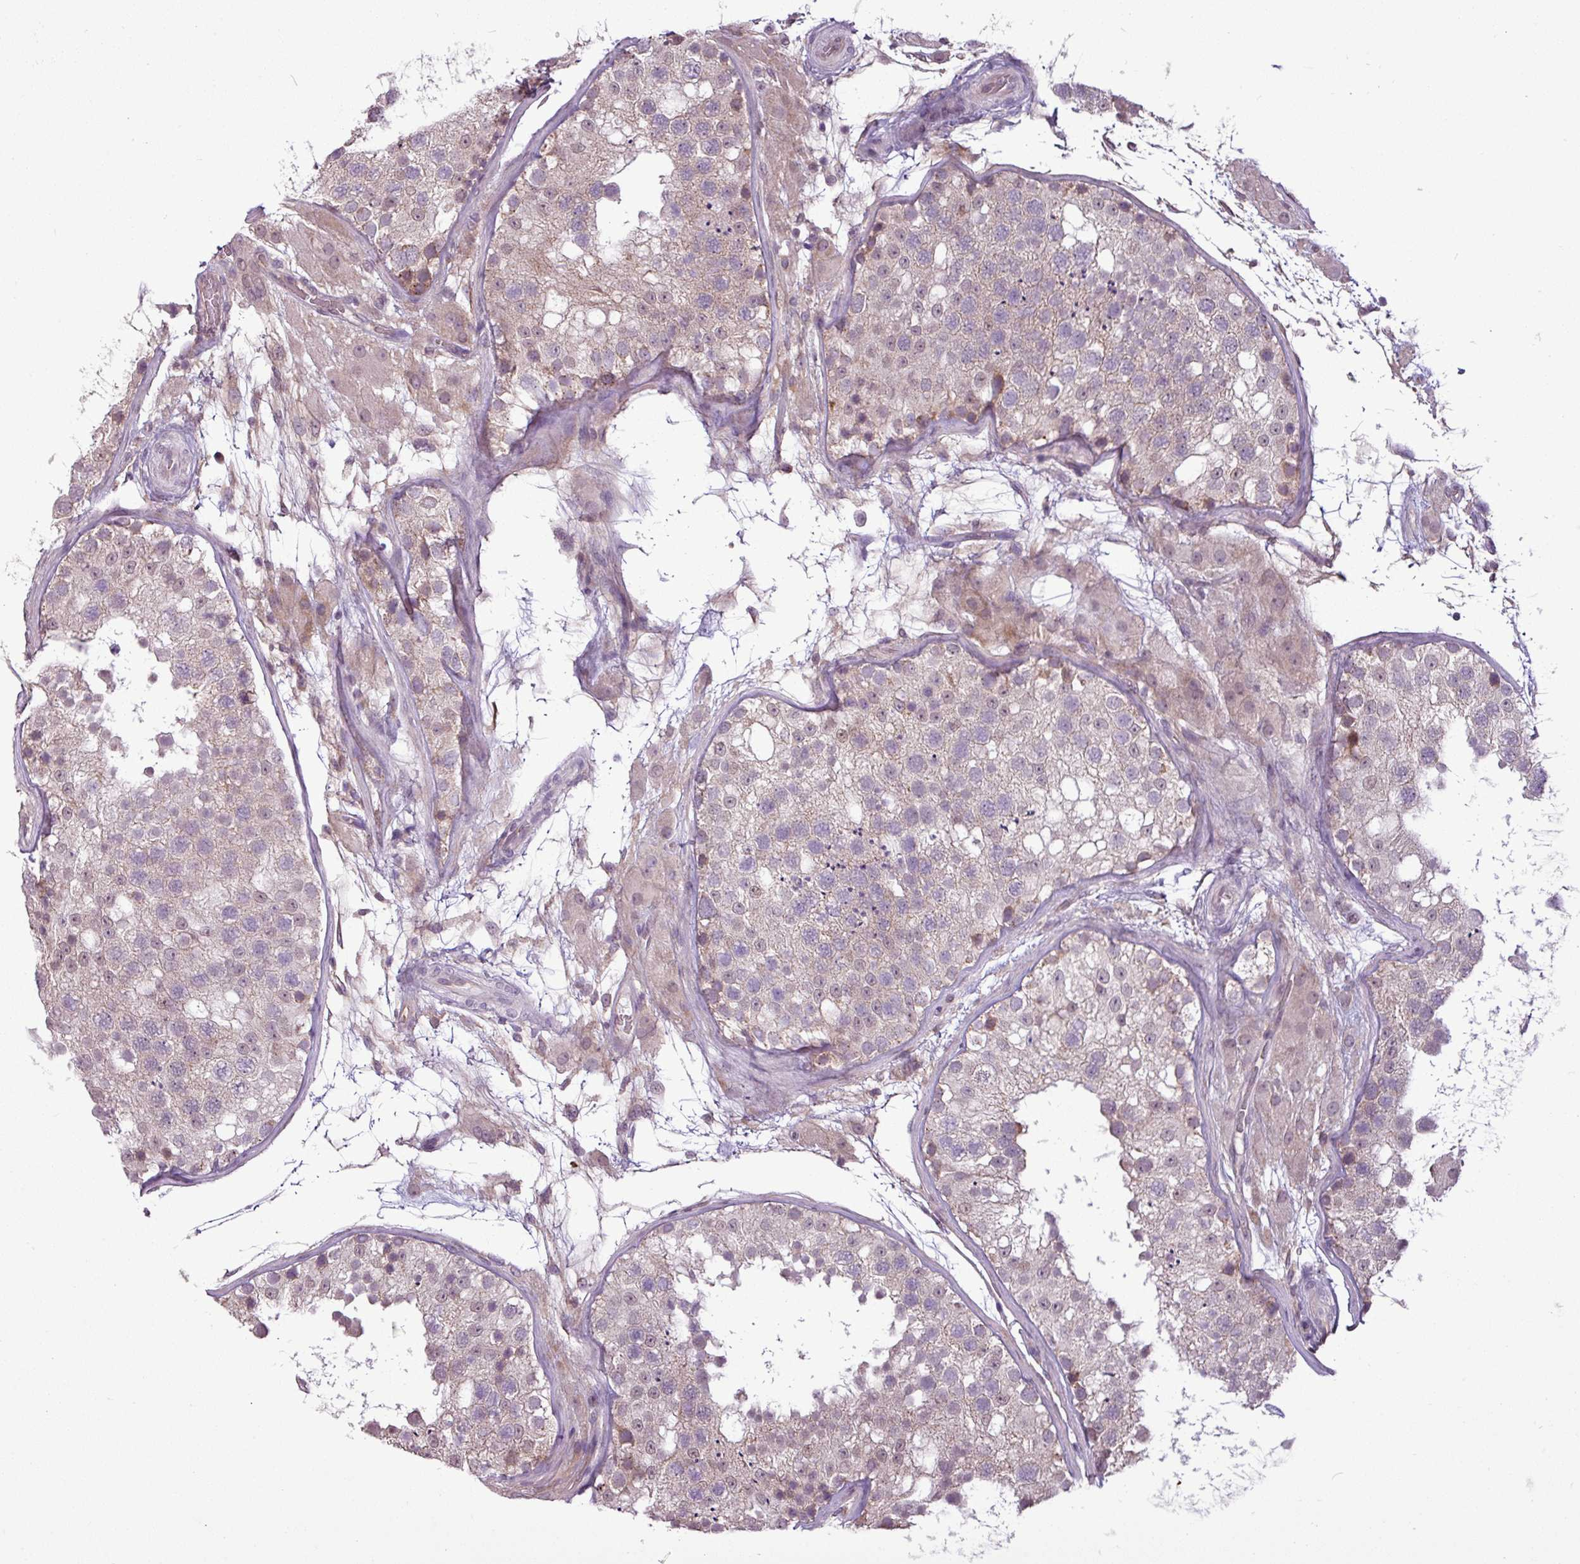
{"staining": {"intensity": "weak", "quantity": "<25%", "location": "cytoplasmic/membranous,nuclear"}, "tissue": "testis", "cell_type": "Cells in seminiferous ducts", "image_type": "normal", "snomed": [{"axis": "morphology", "description": "Normal tissue, NOS"}, {"axis": "topography", "description": "Testis"}], "caption": "Histopathology image shows no protein expression in cells in seminiferous ducts of benign testis.", "gene": "GPT2", "patient": {"sex": "male", "age": 26}}